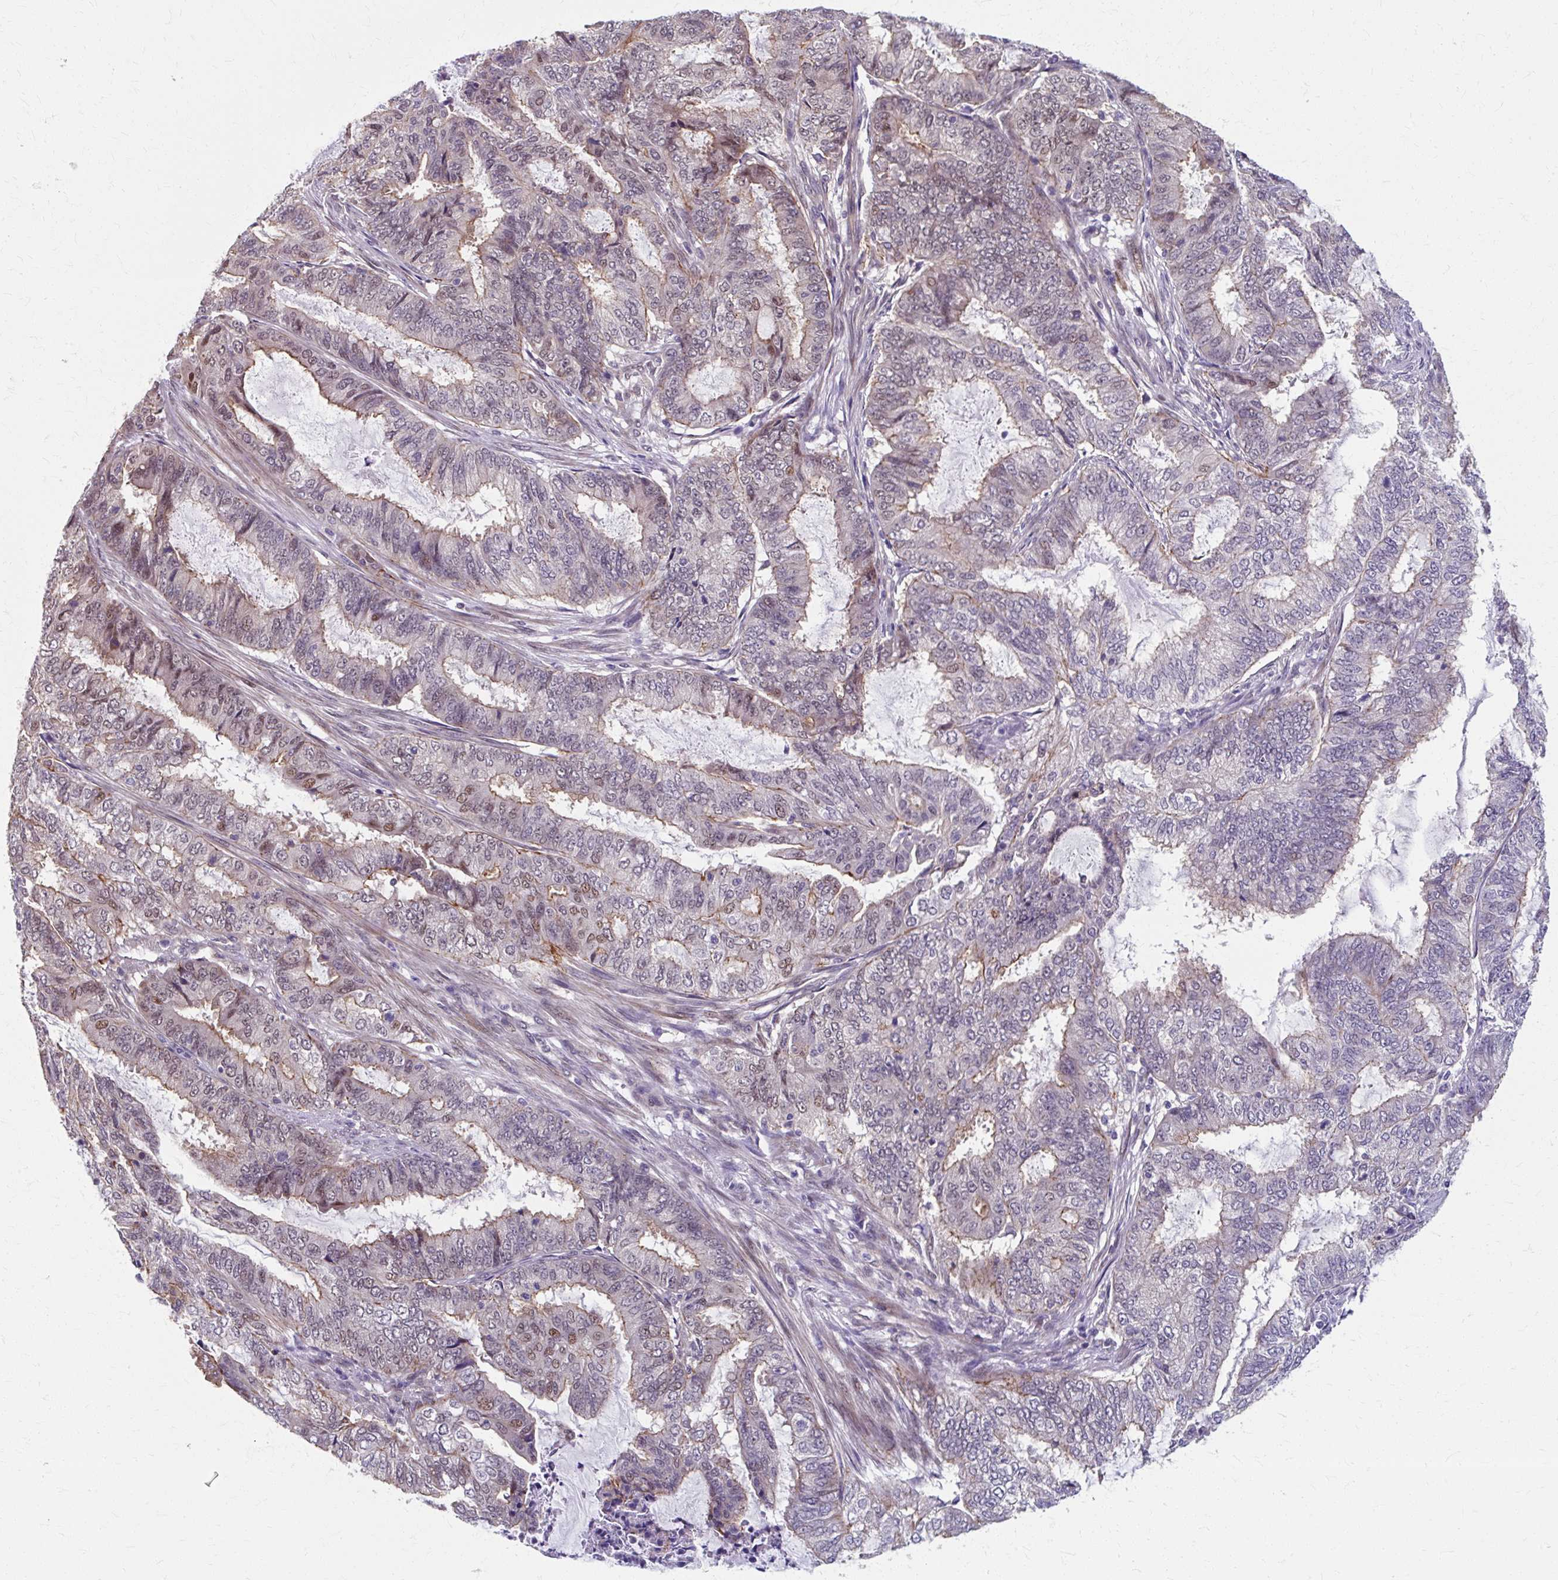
{"staining": {"intensity": "weak", "quantity": "25%-75%", "location": "cytoplasmic/membranous,nuclear"}, "tissue": "endometrial cancer", "cell_type": "Tumor cells", "image_type": "cancer", "snomed": [{"axis": "morphology", "description": "Adenocarcinoma, NOS"}, {"axis": "topography", "description": "Endometrium"}], "caption": "Immunohistochemistry (IHC) (DAB) staining of endometrial cancer exhibits weak cytoplasmic/membranous and nuclear protein expression in approximately 25%-75% of tumor cells.", "gene": "ZNF555", "patient": {"sex": "female", "age": 51}}